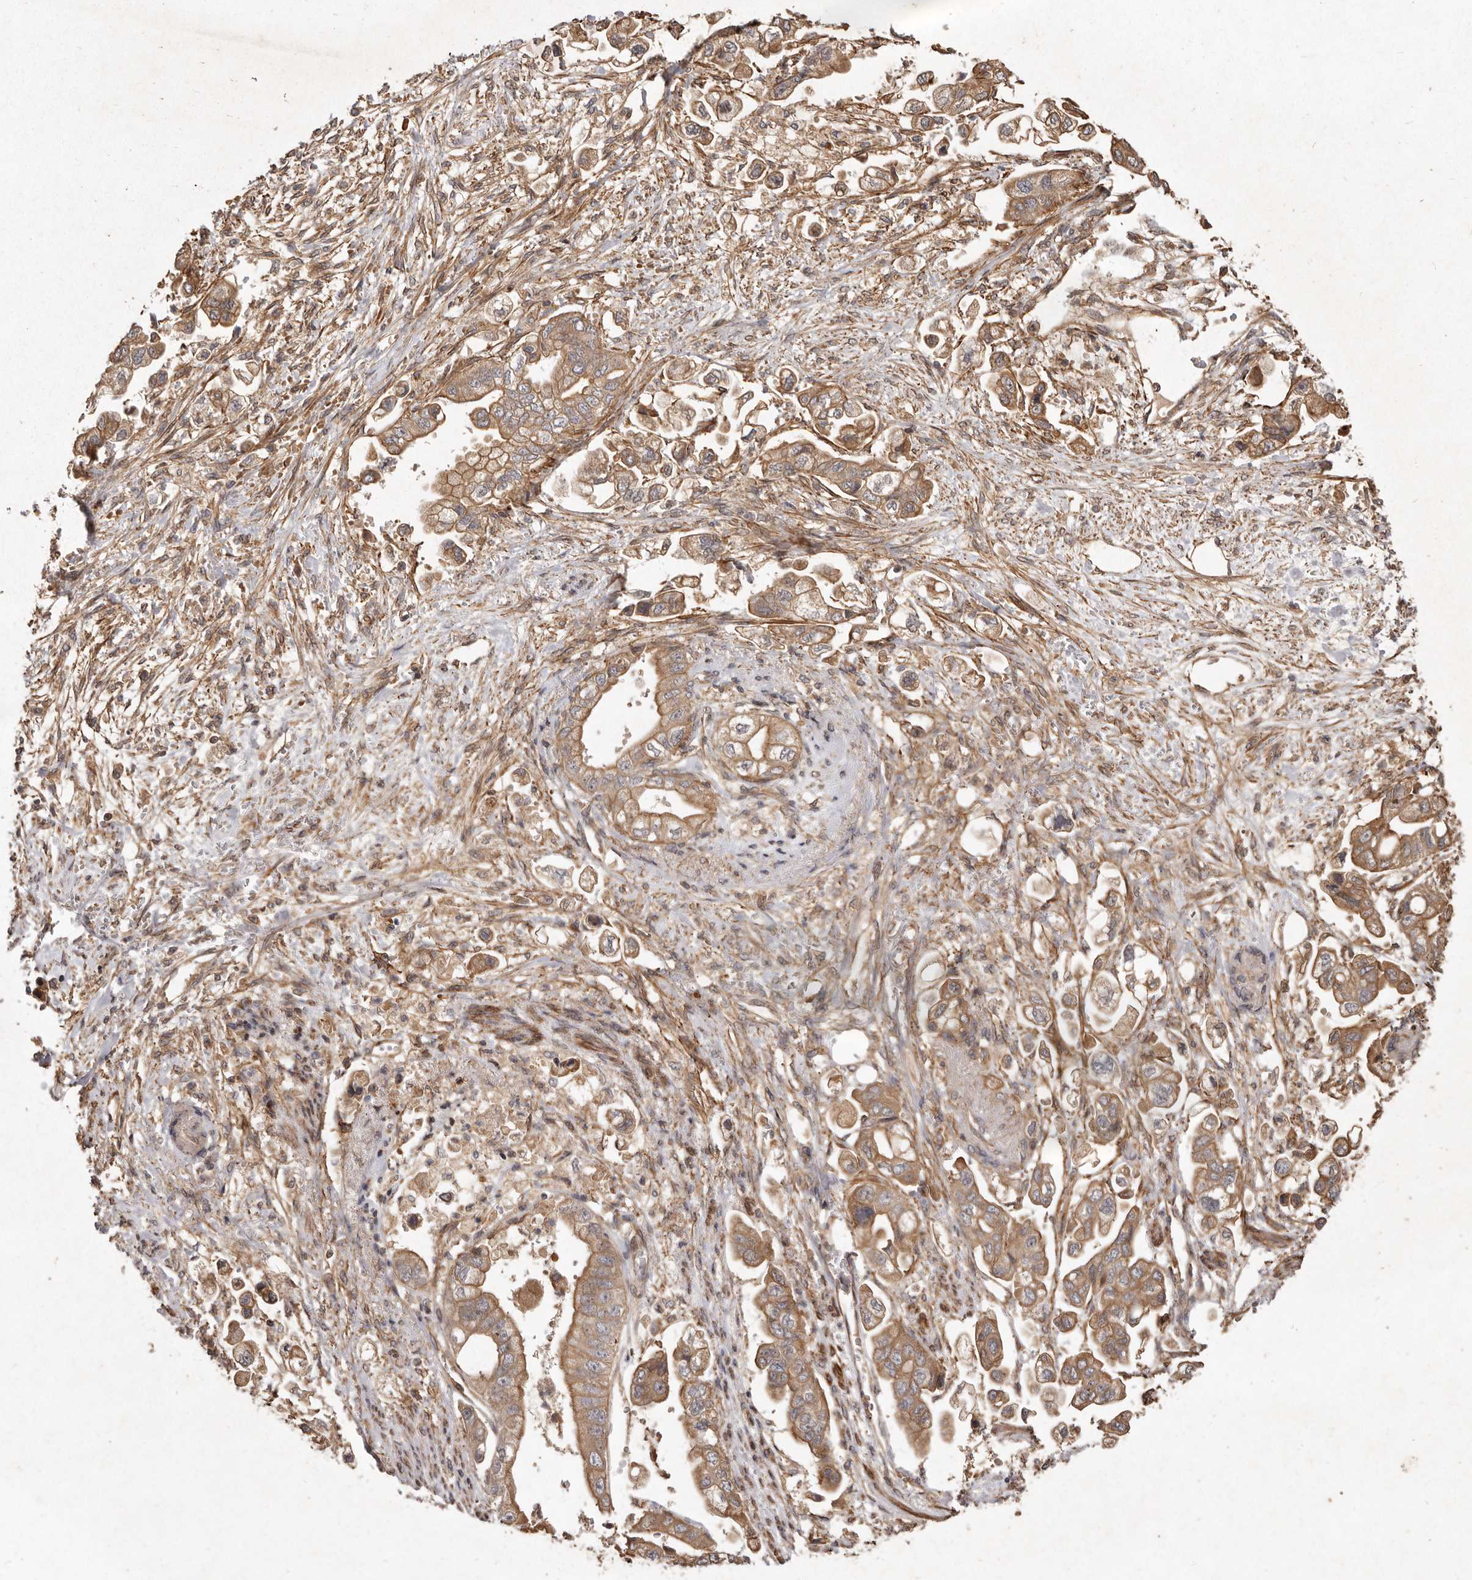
{"staining": {"intensity": "moderate", "quantity": ">75%", "location": "cytoplasmic/membranous"}, "tissue": "stomach cancer", "cell_type": "Tumor cells", "image_type": "cancer", "snomed": [{"axis": "morphology", "description": "Adenocarcinoma, NOS"}, {"axis": "topography", "description": "Stomach"}], "caption": "This is a histology image of immunohistochemistry staining of stomach cancer (adenocarcinoma), which shows moderate staining in the cytoplasmic/membranous of tumor cells.", "gene": "SEMA3A", "patient": {"sex": "male", "age": 62}}